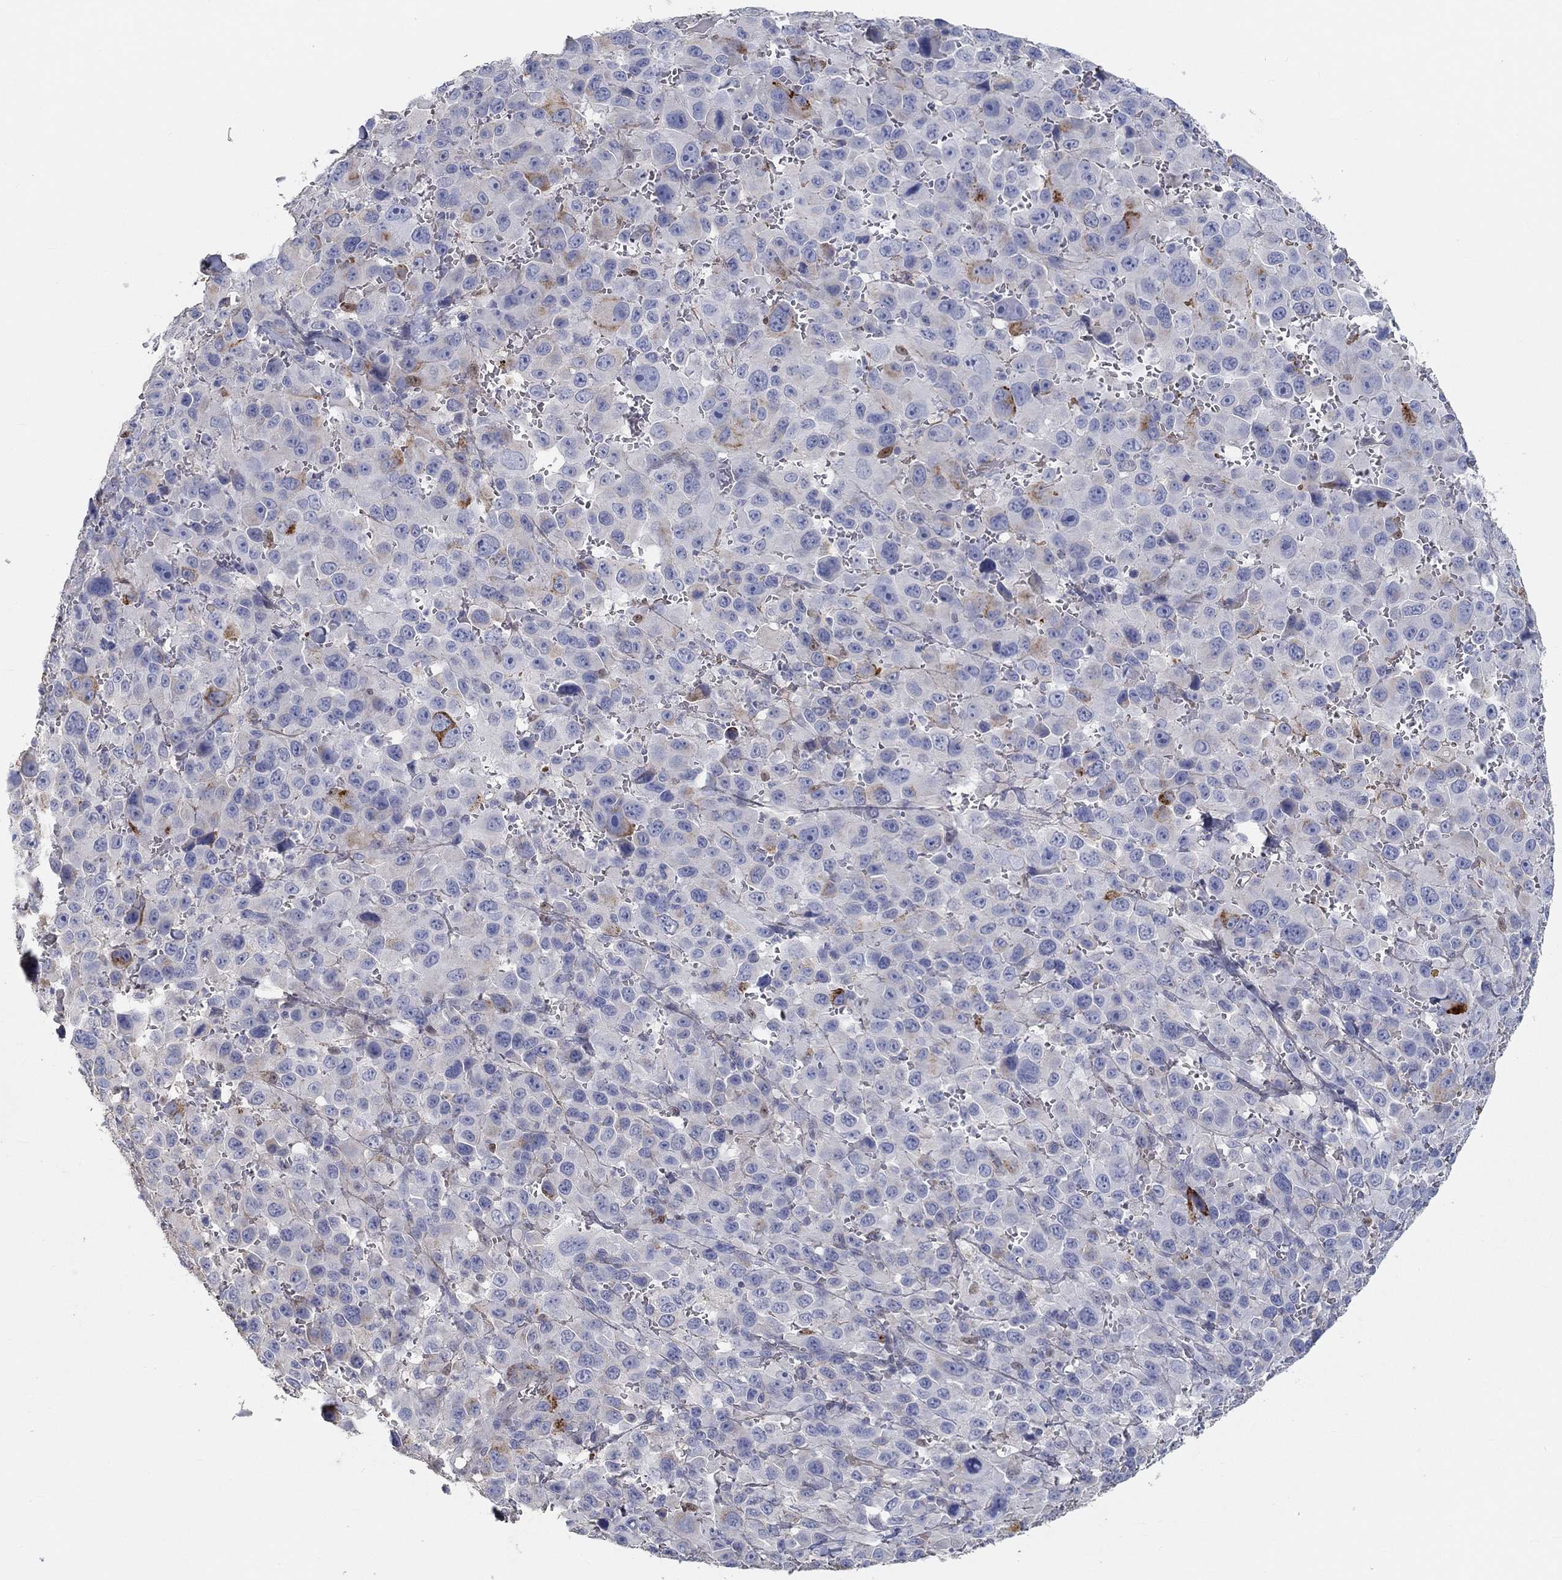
{"staining": {"intensity": "strong", "quantity": "<25%", "location": "cytoplasmic/membranous"}, "tissue": "melanoma", "cell_type": "Tumor cells", "image_type": "cancer", "snomed": [{"axis": "morphology", "description": "Malignant melanoma, NOS"}, {"axis": "topography", "description": "Skin"}], "caption": "Human melanoma stained with a brown dye exhibits strong cytoplasmic/membranous positive positivity in about <25% of tumor cells.", "gene": "FGF2", "patient": {"sex": "female", "age": 91}}